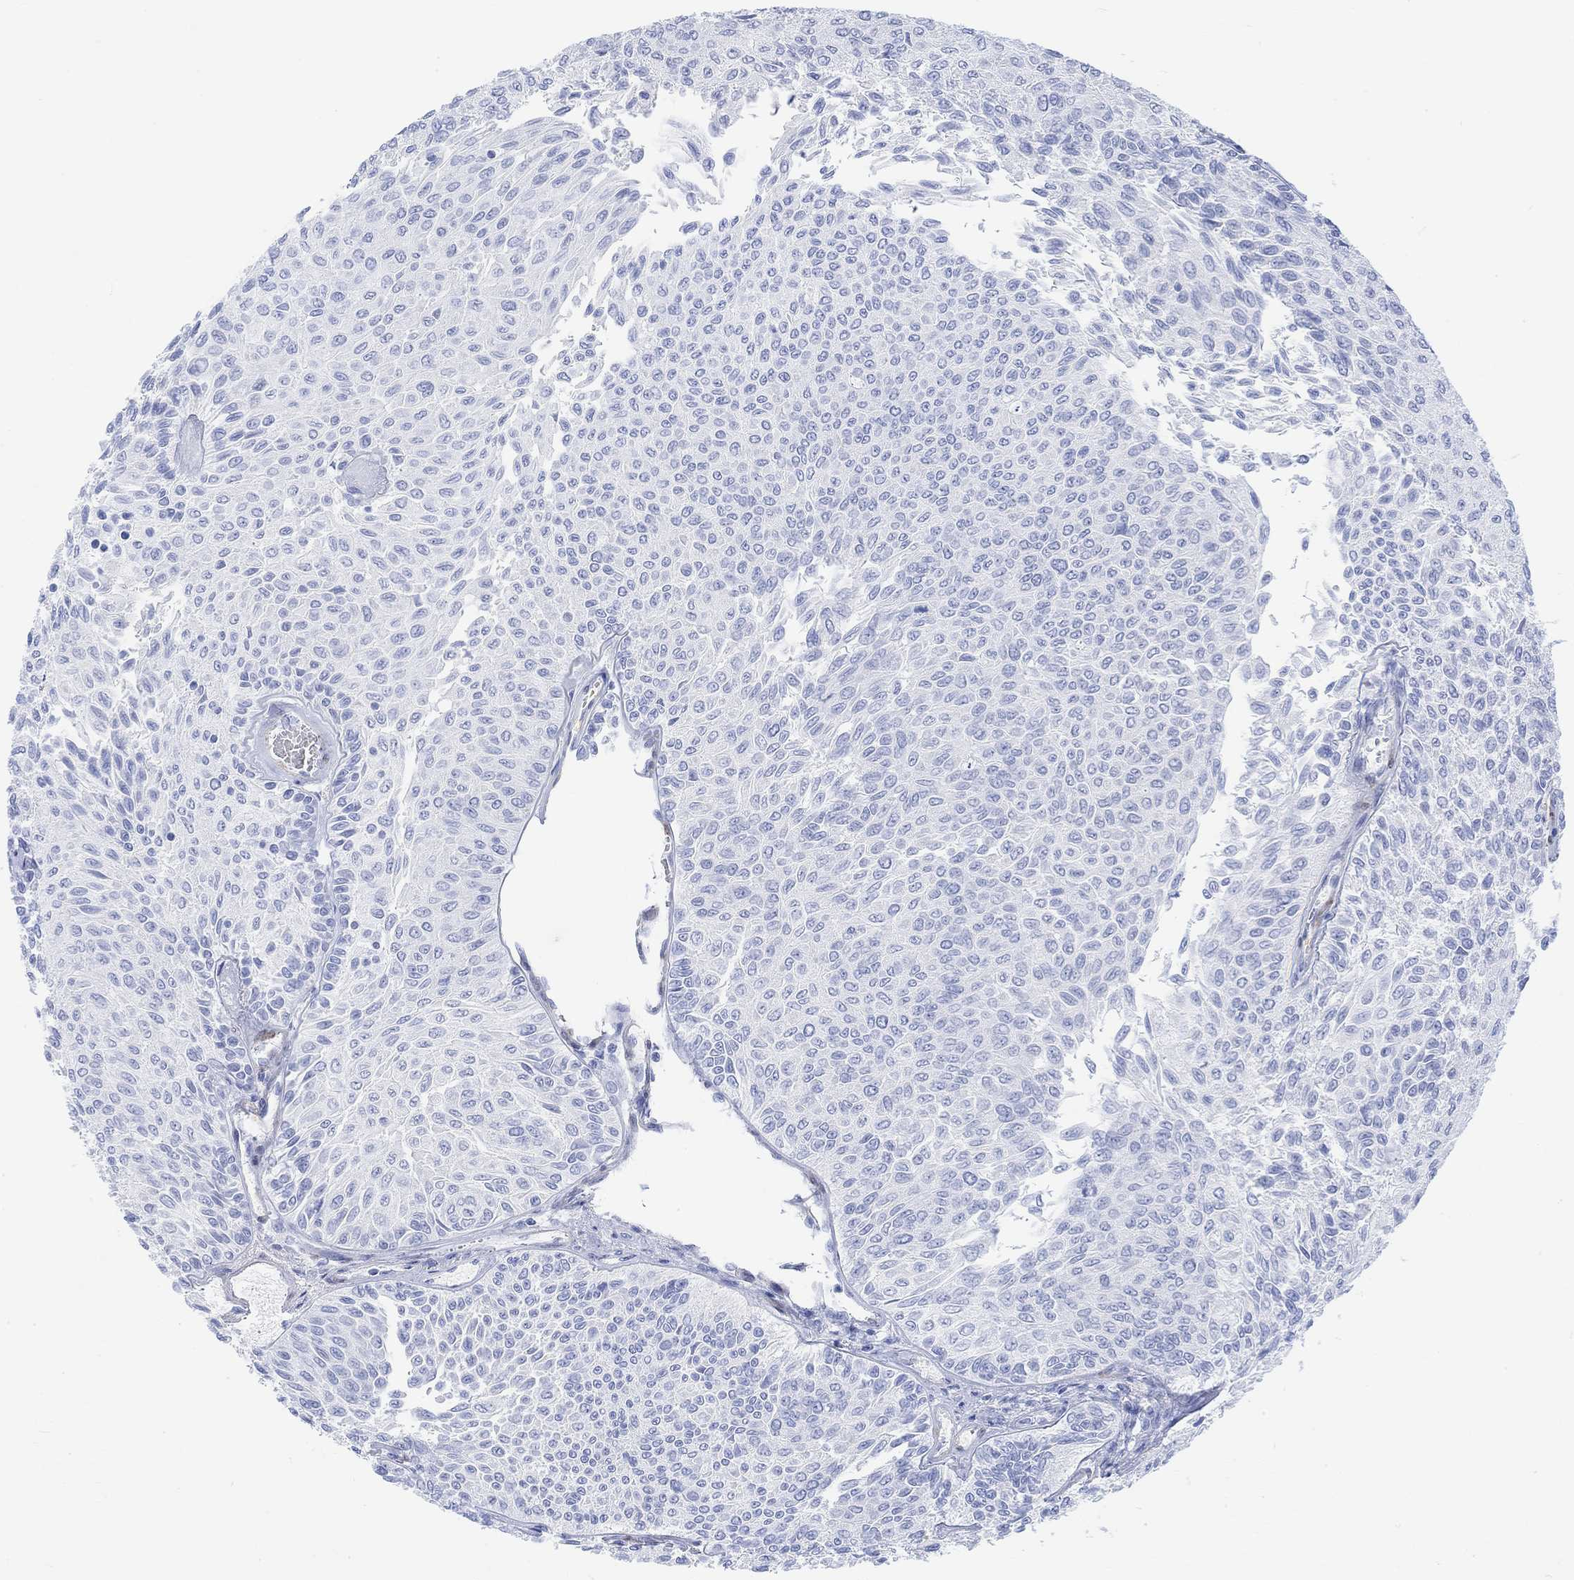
{"staining": {"intensity": "negative", "quantity": "none", "location": "none"}, "tissue": "urothelial cancer", "cell_type": "Tumor cells", "image_type": "cancer", "snomed": [{"axis": "morphology", "description": "Urothelial carcinoma, Low grade"}, {"axis": "topography", "description": "Ureter, NOS"}, {"axis": "topography", "description": "Urinary bladder"}], "caption": "Photomicrograph shows no protein expression in tumor cells of urothelial cancer tissue. (Stains: DAB (3,3'-diaminobenzidine) IHC with hematoxylin counter stain, Microscopy: brightfield microscopy at high magnification).", "gene": "TPPP3", "patient": {"sex": "male", "age": 78}}